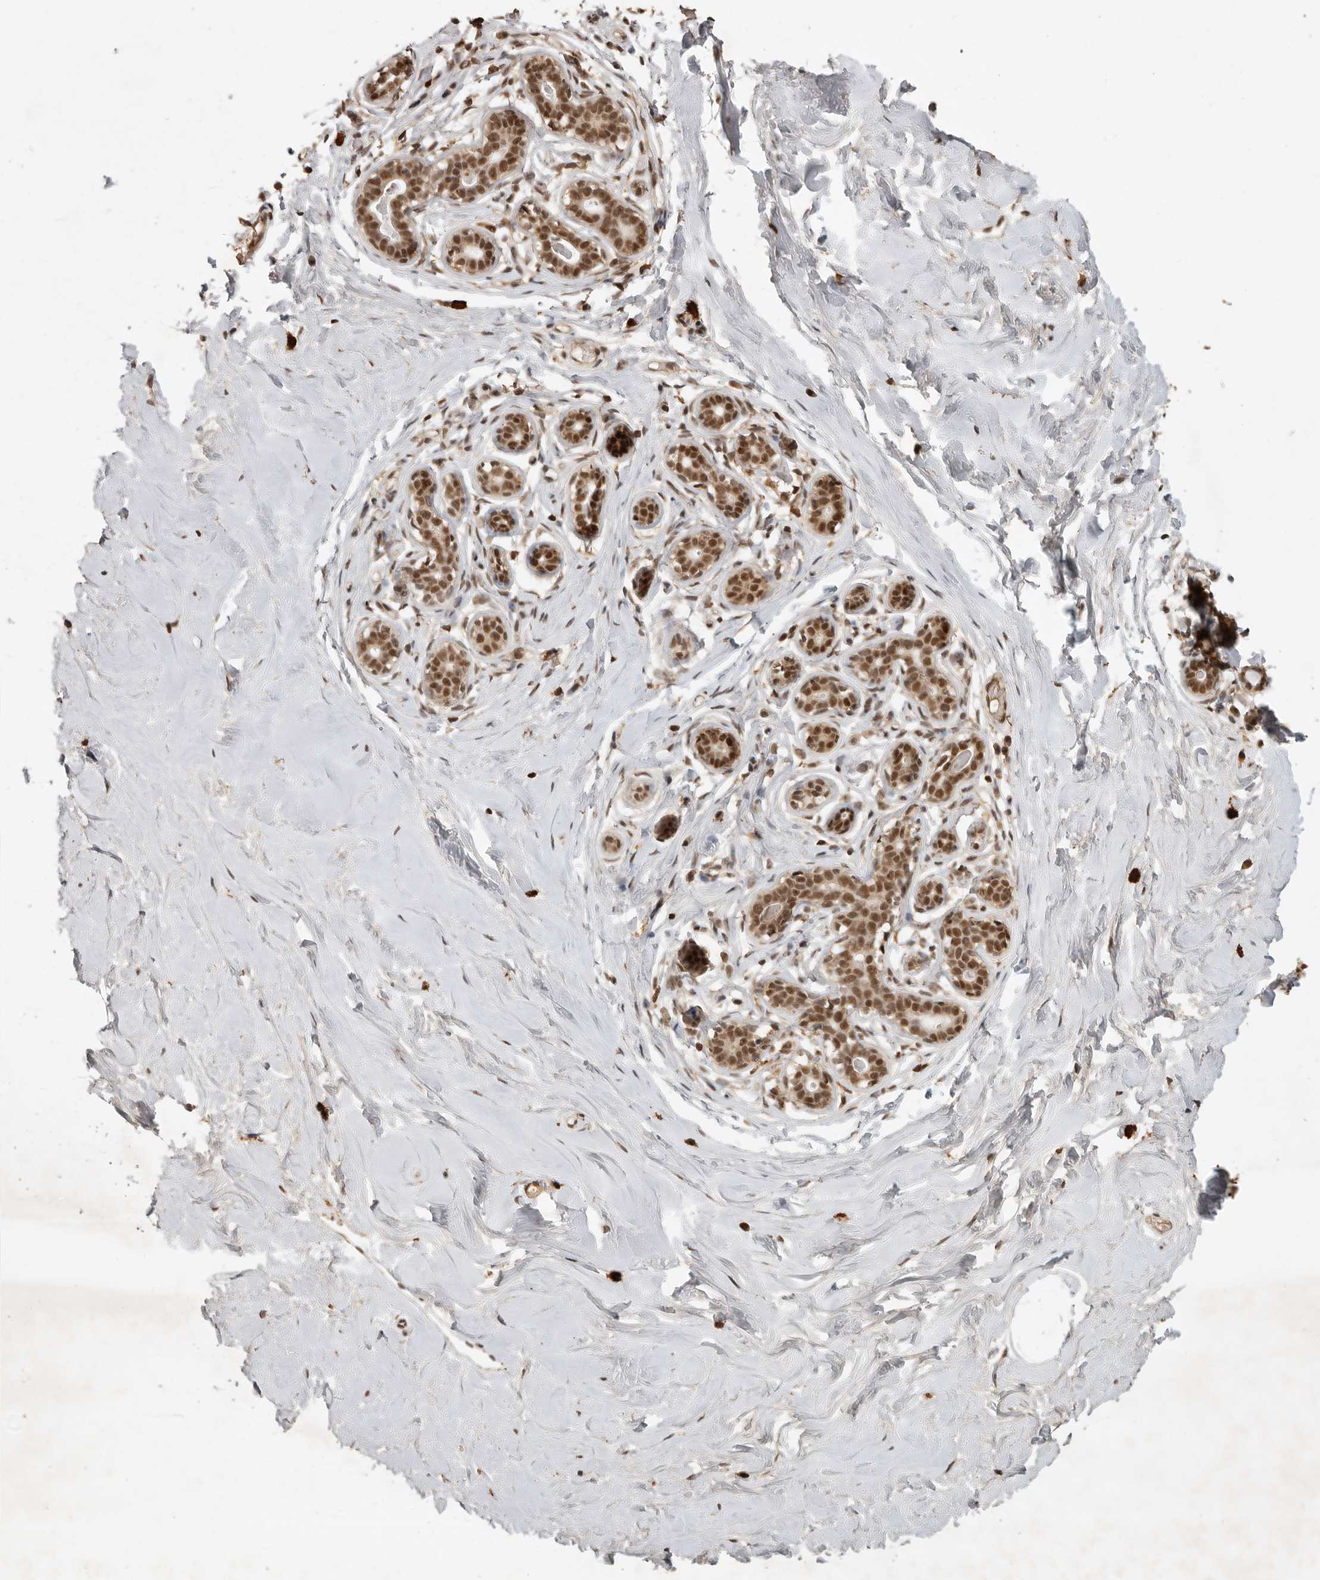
{"staining": {"intensity": "moderate", "quantity": ">75%", "location": "nuclear"}, "tissue": "breast", "cell_type": "Adipocytes", "image_type": "normal", "snomed": [{"axis": "morphology", "description": "Normal tissue, NOS"}, {"axis": "morphology", "description": "Adenoma, NOS"}, {"axis": "topography", "description": "Breast"}], "caption": "Breast stained for a protein displays moderate nuclear positivity in adipocytes. The staining was performed using DAB (3,3'-diaminobenzidine), with brown indicating positive protein expression. Nuclei are stained blue with hematoxylin.", "gene": "CBLL1", "patient": {"sex": "female", "age": 23}}